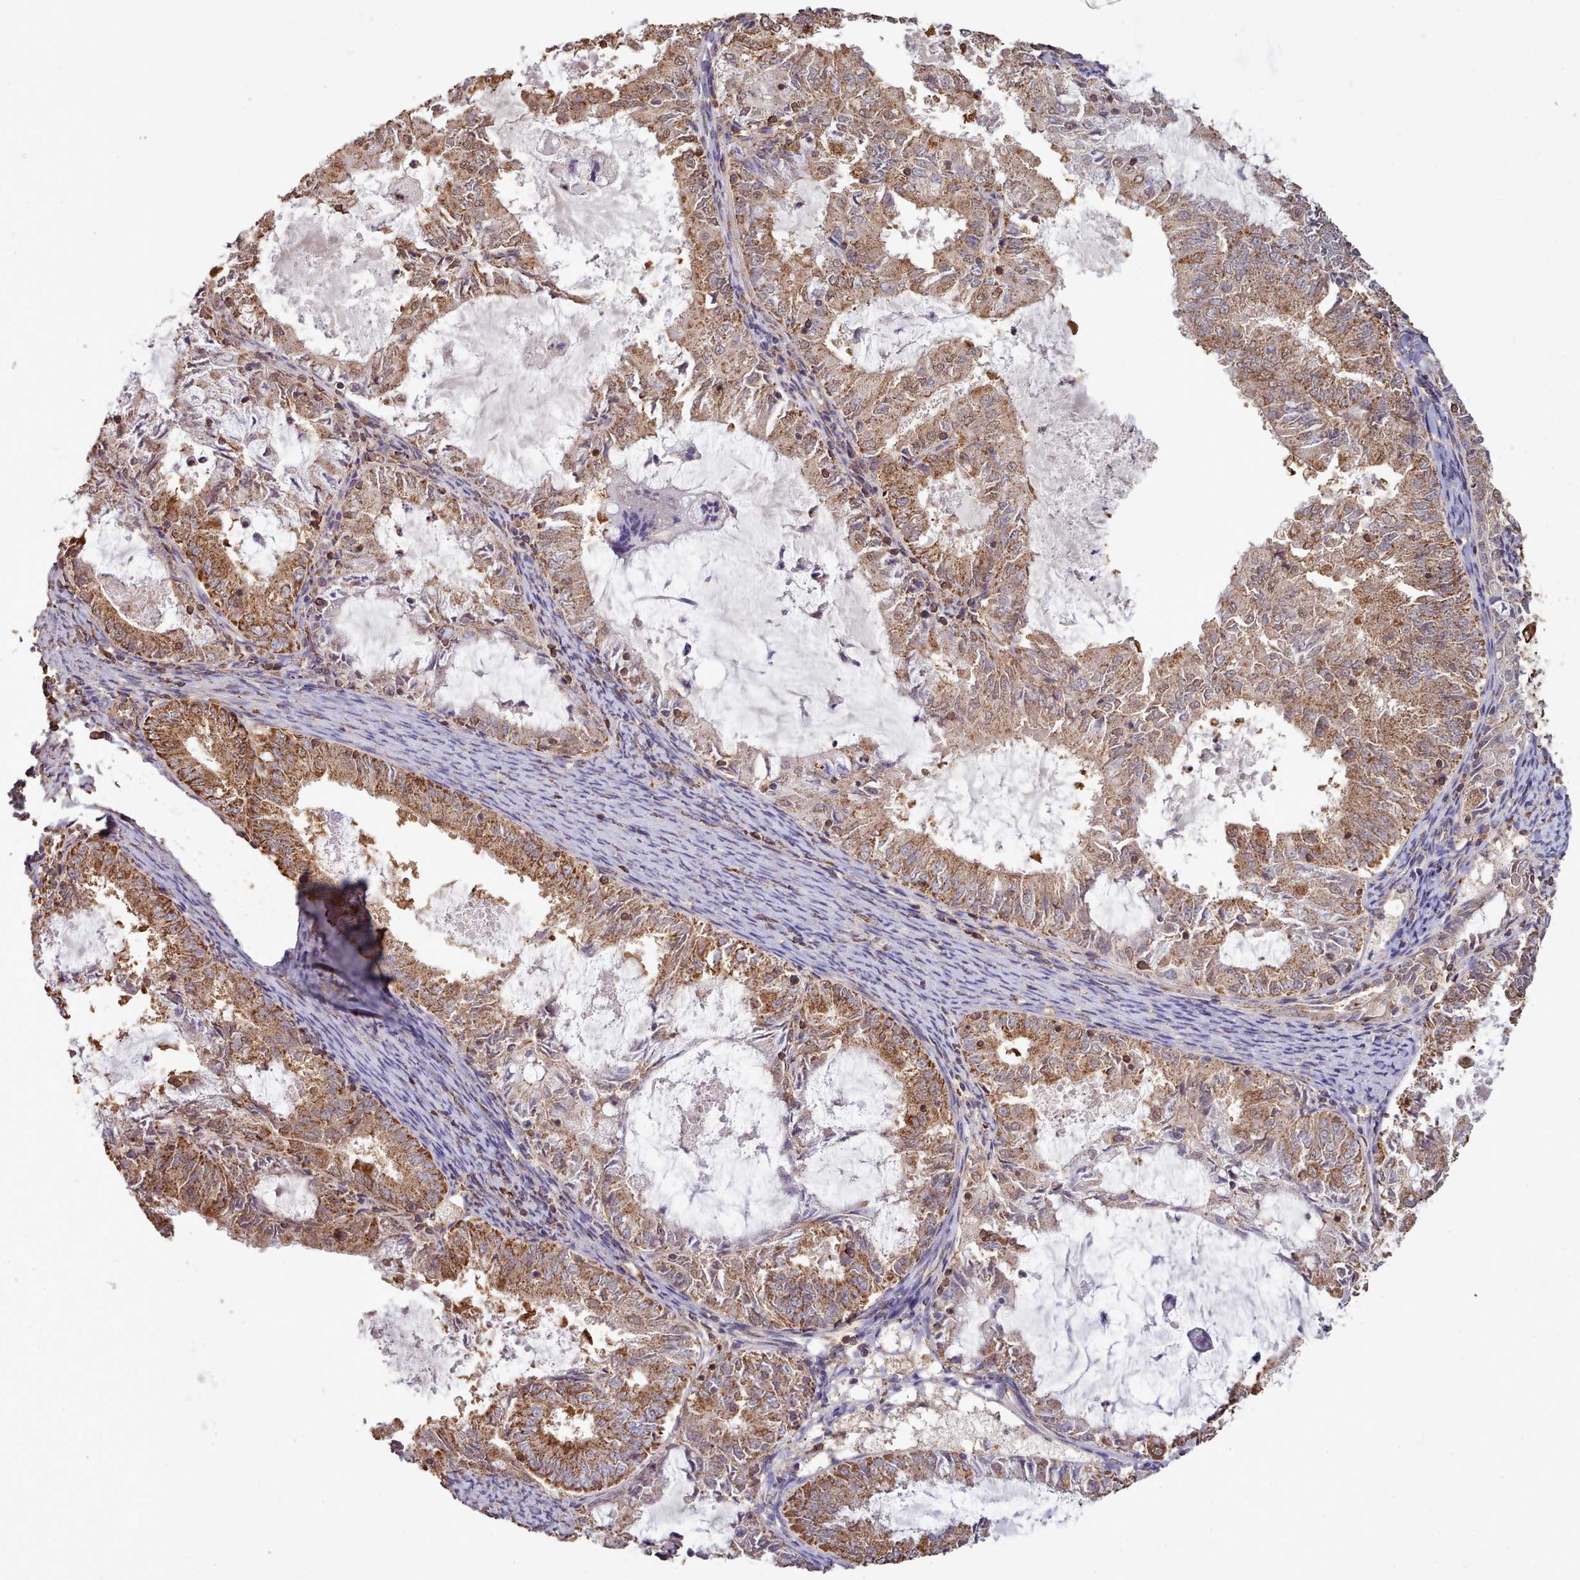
{"staining": {"intensity": "moderate", "quantity": ">75%", "location": "cytoplasmic/membranous"}, "tissue": "endometrial cancer", "cell_type": "Tumor cells", "image_type": "cancer", "snomed": [{"axis": "morphology", "description": "Adenocarcinoma, NOS"}, {"axis": "topography", "description": "Endometrium"}], "caption": "Immunohistochemical staining of adenocarcinoma (endometrial) reveals medium levels of moderate cytoplasmic/membranous protein expression in approximately >75% of tumor cells.", "gene": "METRN", "patient": {"sex": "female", "age": 57}}